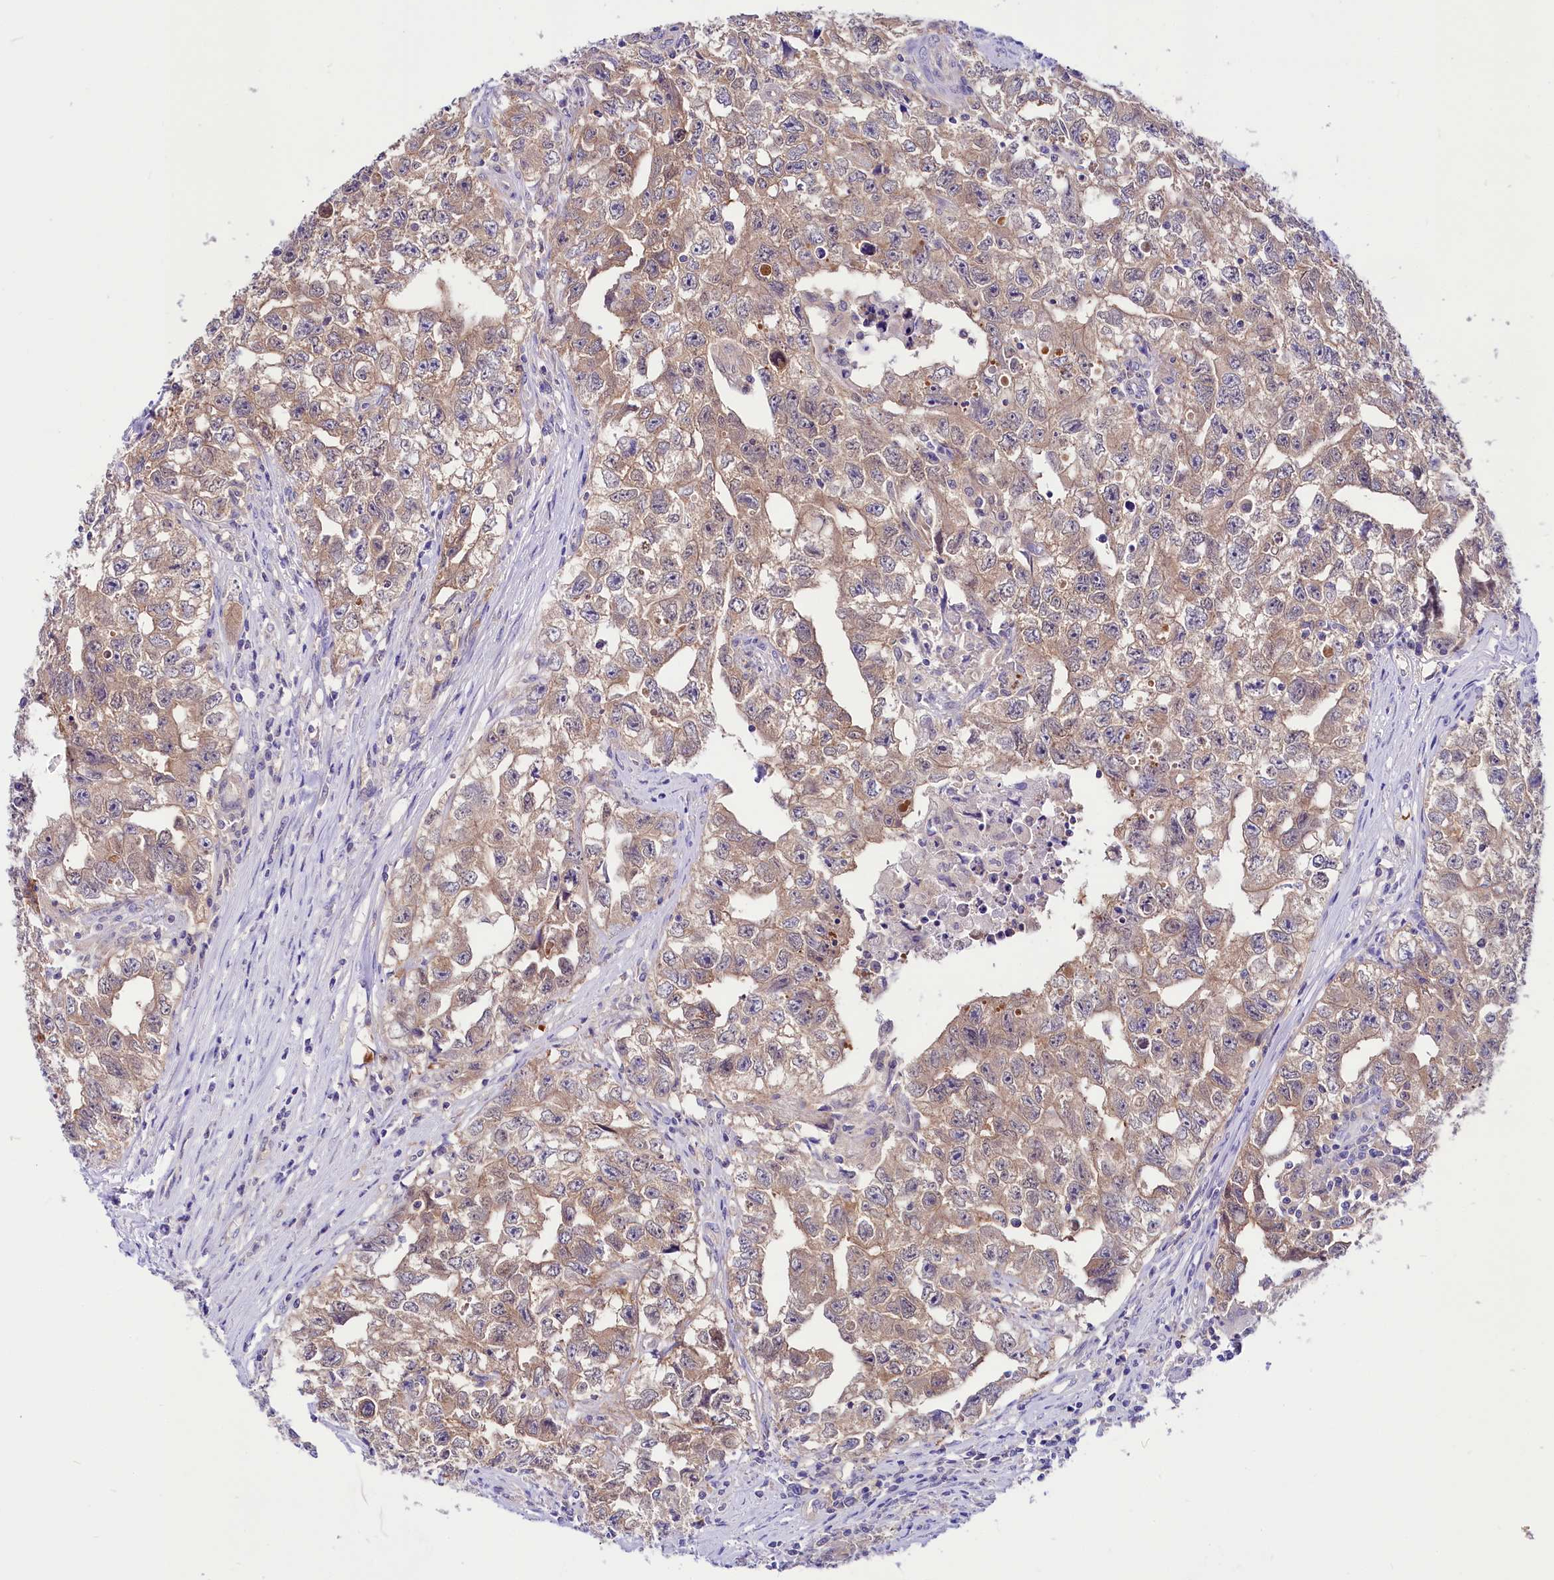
{"staining": {"intensity": "weak", "quantity": ">75%", "location": "cytoplasmic/membranous"}, "tissue": "testis cancer", "cell_type": "Tumor cells", "image_type": "cancer", "snomed": [{"axis": "morphology", "description": "Seminoma, NOS"}, {"axis": "morphology", "description": "Carcinoma, Embryonal, NOS"}, {"axis": "topography", "description": "Testis"}], "caption": "This is an image of immunohistochemistry staining of testis seminoma, which shows weak positivity in the cytoplasmic/membranous of tumor cells.", "gene": "ABHD5", "patient": {"sex": "male", "age": 43}}